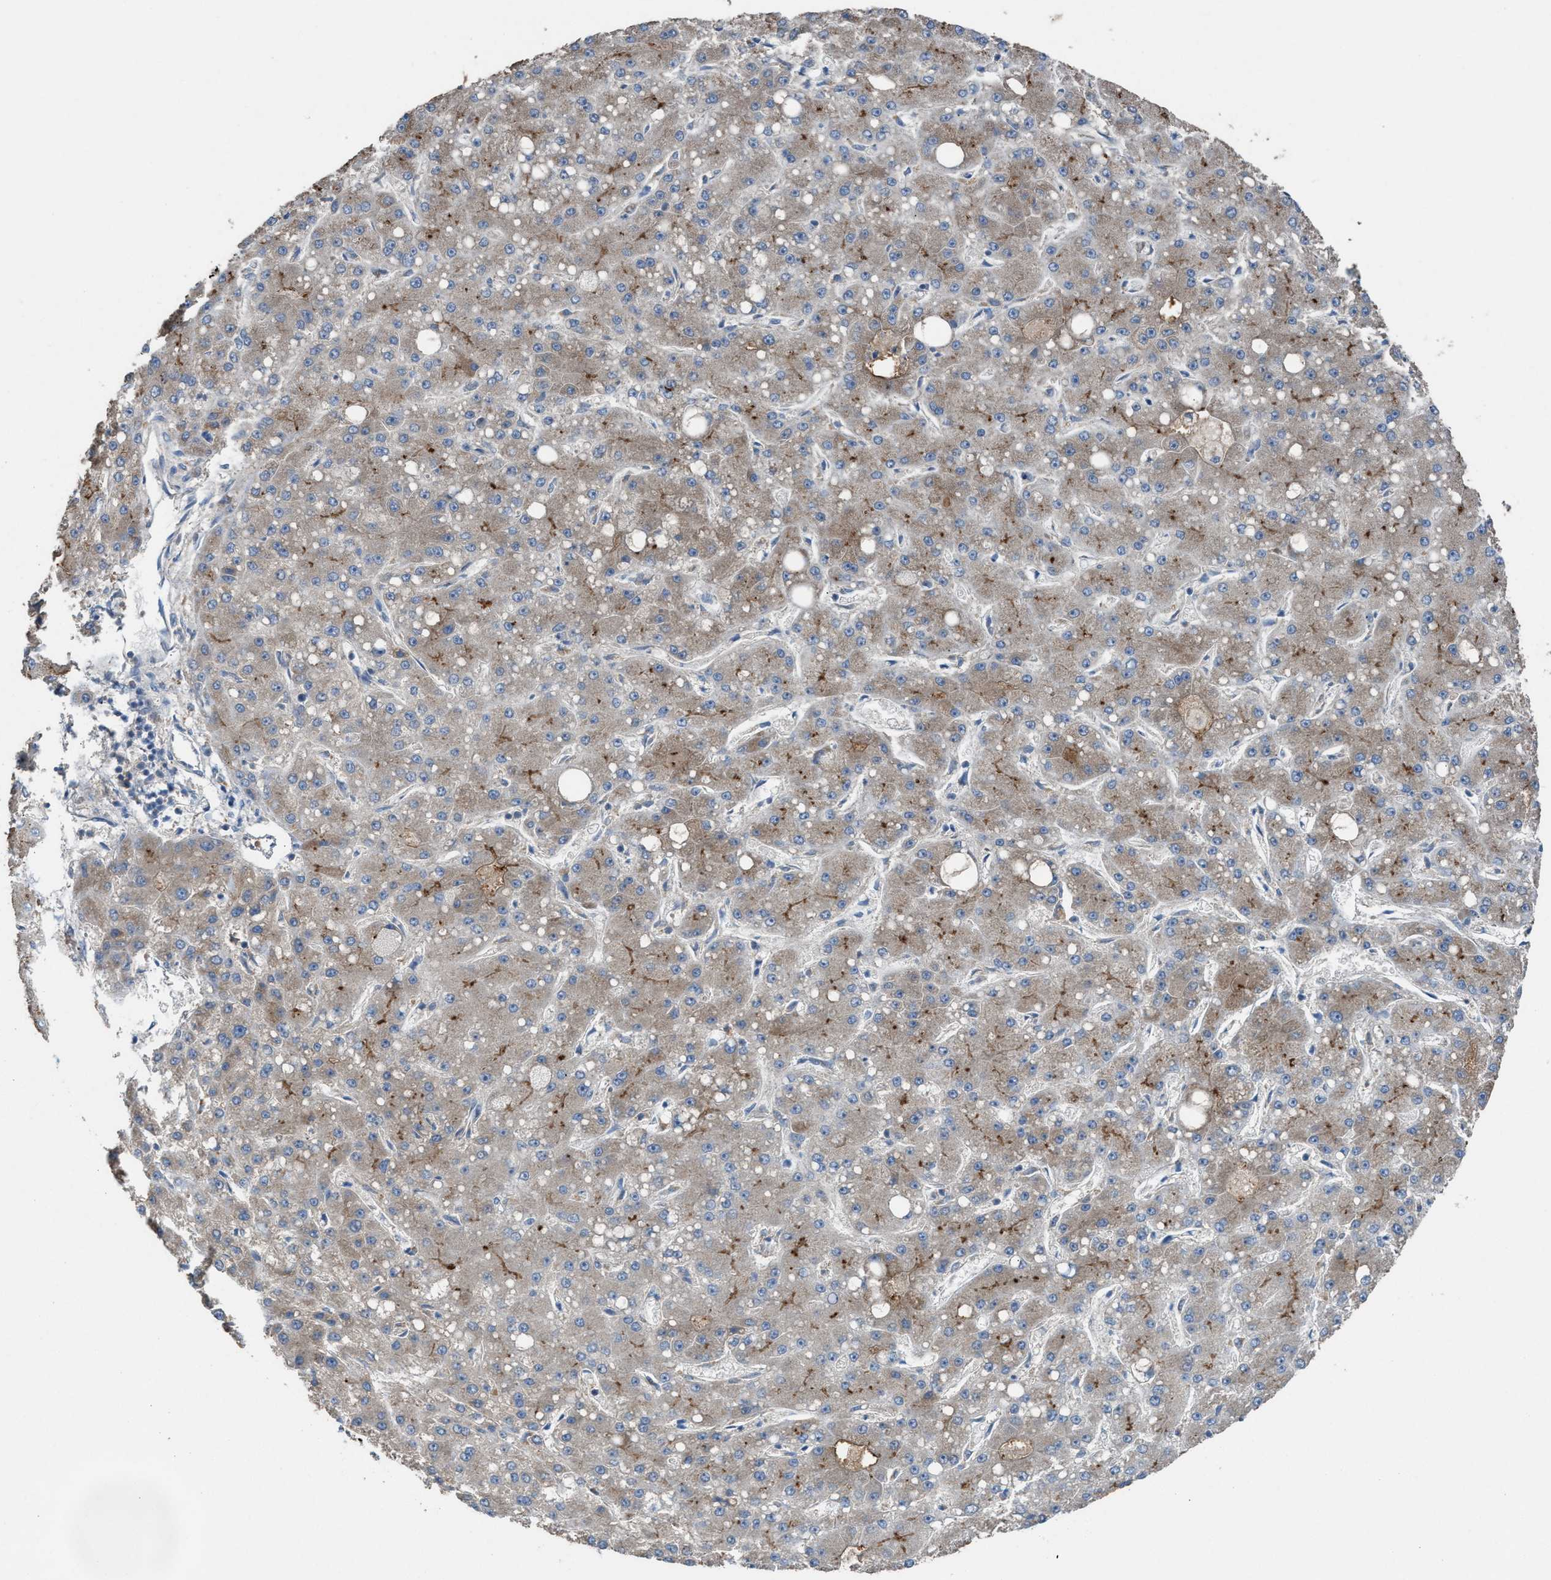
{"staining": {"intensity": "weak", "quantity": ">75%", "location": "cytoplasmic/membranous"}, "tissue": "liver cancer", "cell_type": "Tumor cells", "image_type": "cancer", "snomed": [{"axis": "morphology", "description": "Carcinoma, Hepatocellular, NOS"}, {"axis": "topography", "description": "Liver"}], "caption": "Immunohistochemistry (IHC) photomicrograph of neoplastic tissue: human liver cancer (hepatocellular carcinoma) stained using immunohistochemistry (IHC) demonstrates low levels of weak protein expression localized specifically in the cytoplasmic/membranous of tumor cells, appearing as a cytoplasmic/membranous brown color.", "gene": "TPK1", "patient": {"sex": "male", "age": 67}}